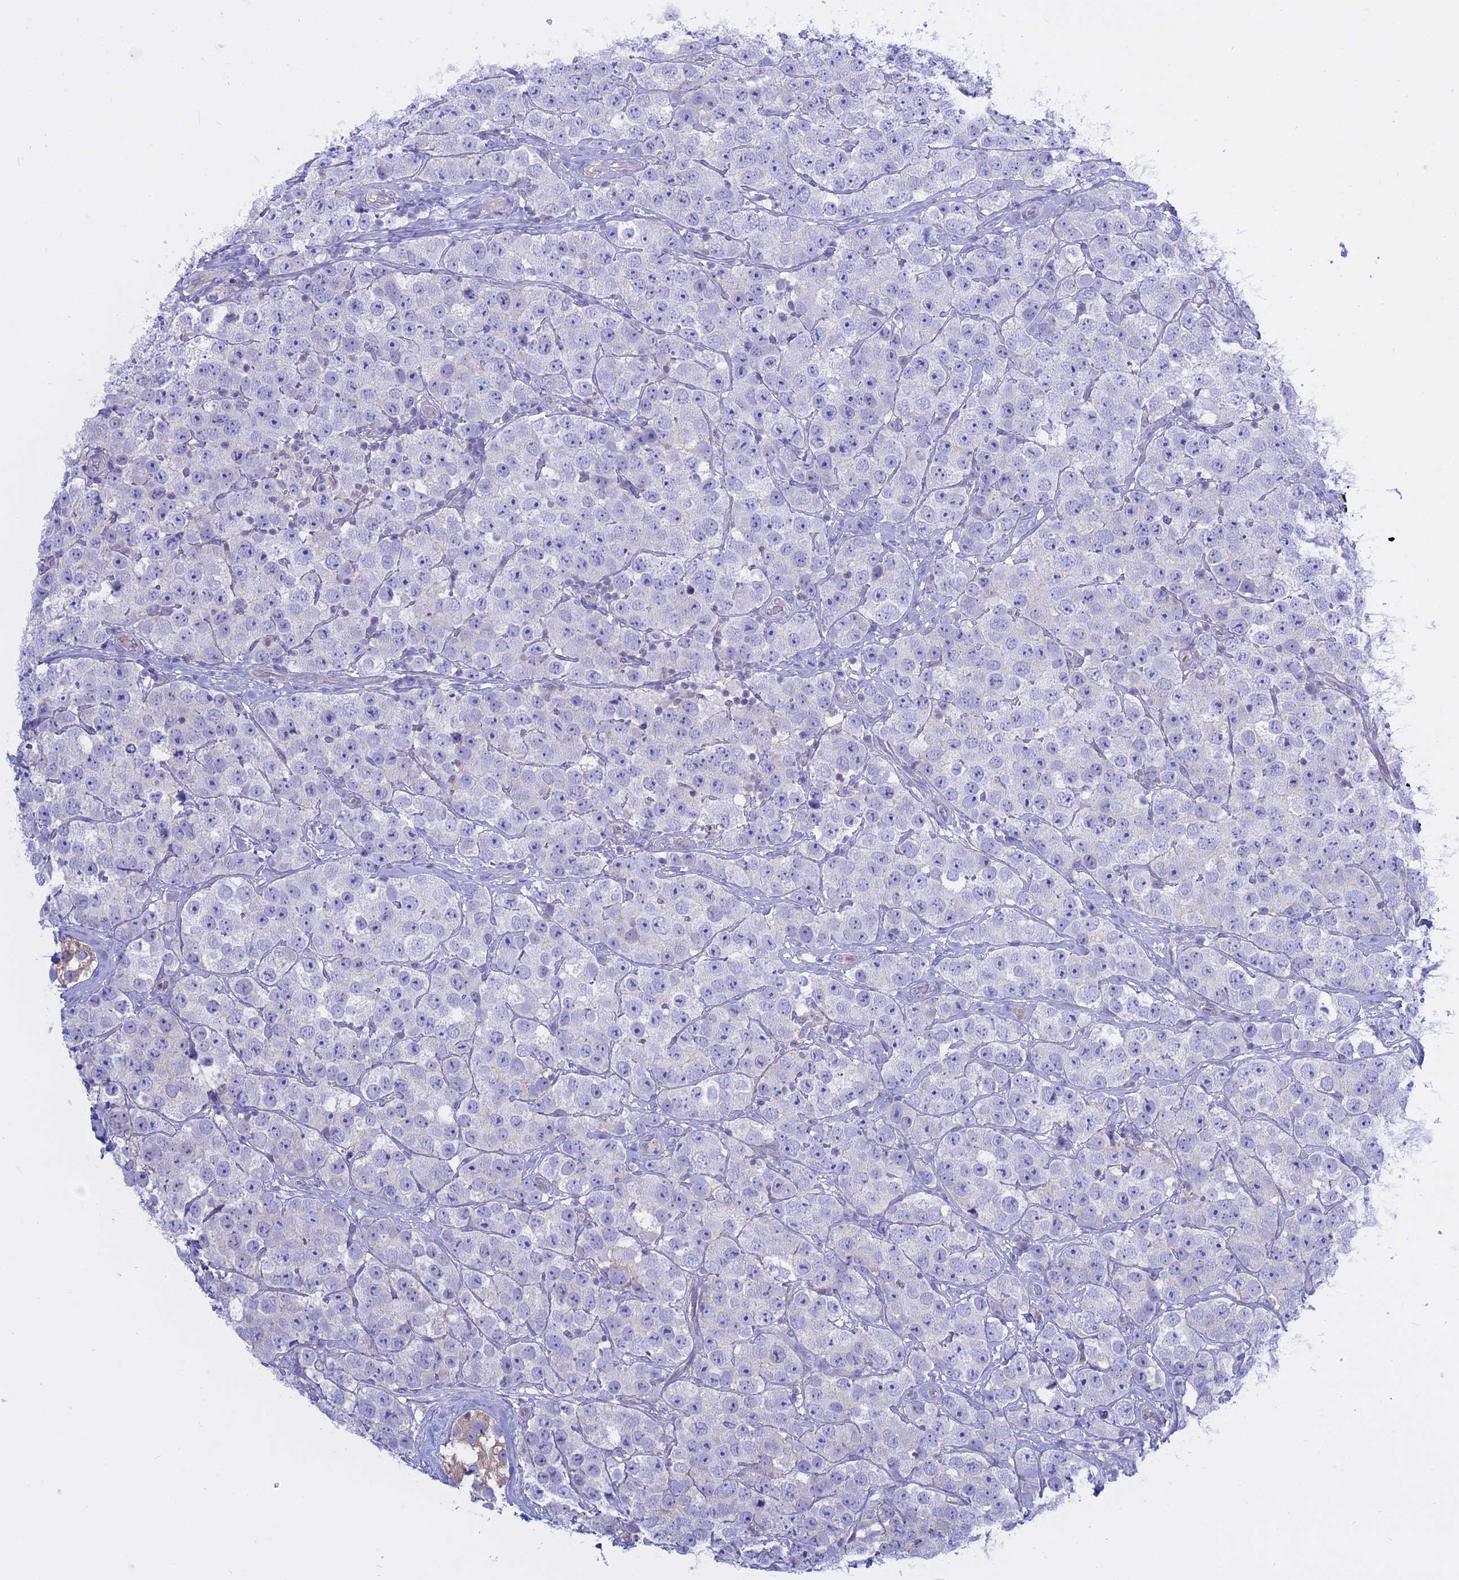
{"staining": {"intensity": "negative", "quantity": "none", "location": "none"}, "tissue": "testis cancer", "cell_type": "Tumor cells", "image_type": "cancer", "snomed": [{"axis": "morphology", "description": "Seminoma, NOS"}, {"axis": "topography", "description": "Testis"}], "caption": "Photomicrograph shows no significant protein positivity in tumor cells of testis cancer.", "gene": "AHCYL1", "patient": {"sex": "male", "age": 28}}